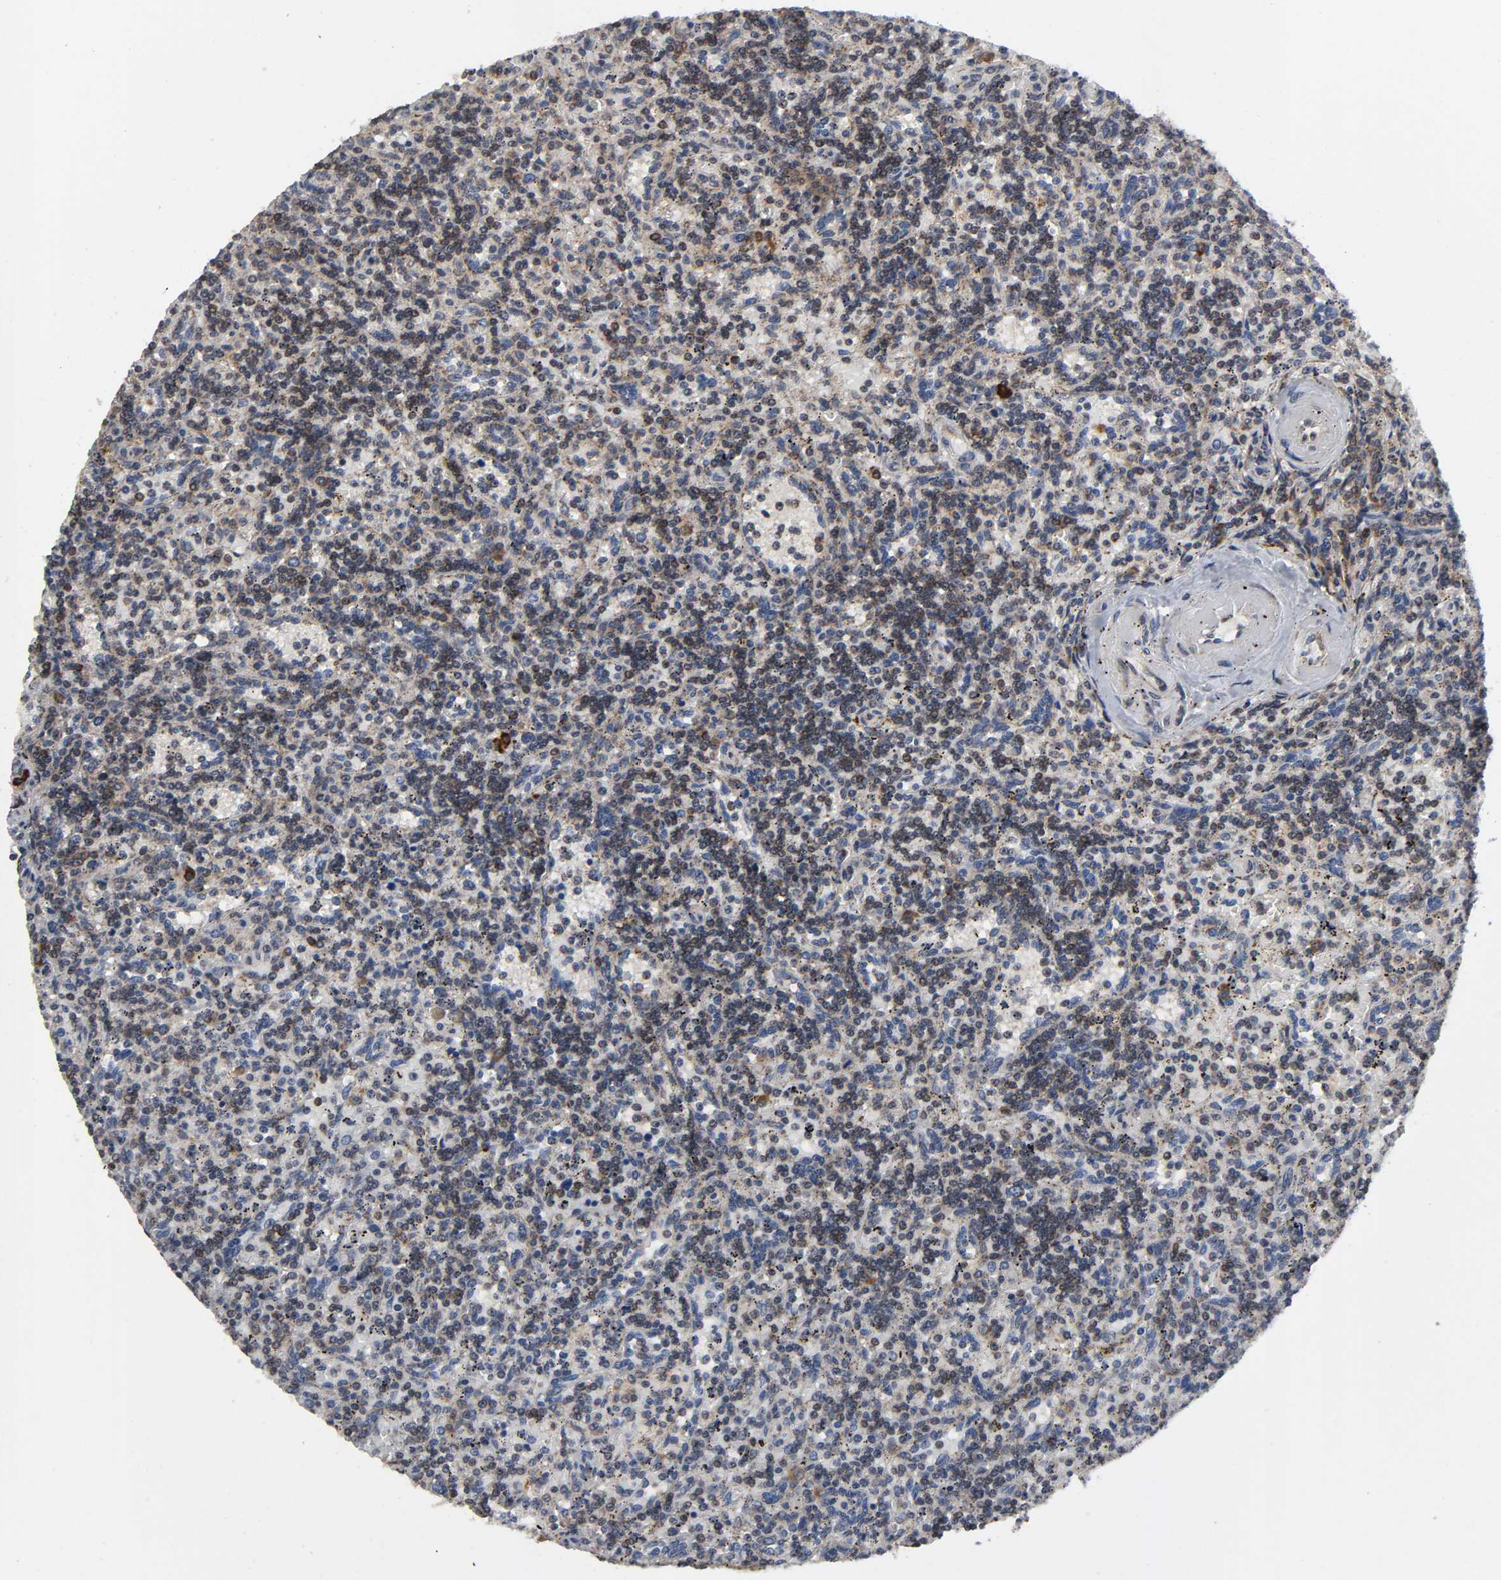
{"staining": {"intensity": "moderate", "quantity": ">75%", "location": "cytoplasmic/membranous"}, "tissue": "lymphoma", "cell_type": "Tumor cells", "image_type": "cancer", "snomed": [{"axis": "morphology", "description": "Malignant lymphoma, non-Hodgkin's type, Low grade"}, {"axis": "topography", "description": "Spleen"}], "caption": "High-power microscopy captured an immunohistochemistry histopathology image of lymphoma, revealing moderate cytoplasmic/membranous positivity in approximately >75% of tumor cells. The protein of interest is stained brown, and the nuclei are stained in blue (DAB IHC with brightfield microscopy, high magnification).", "gene": "SLC30A9", "patient": {"sex": "male", "age": 73}}